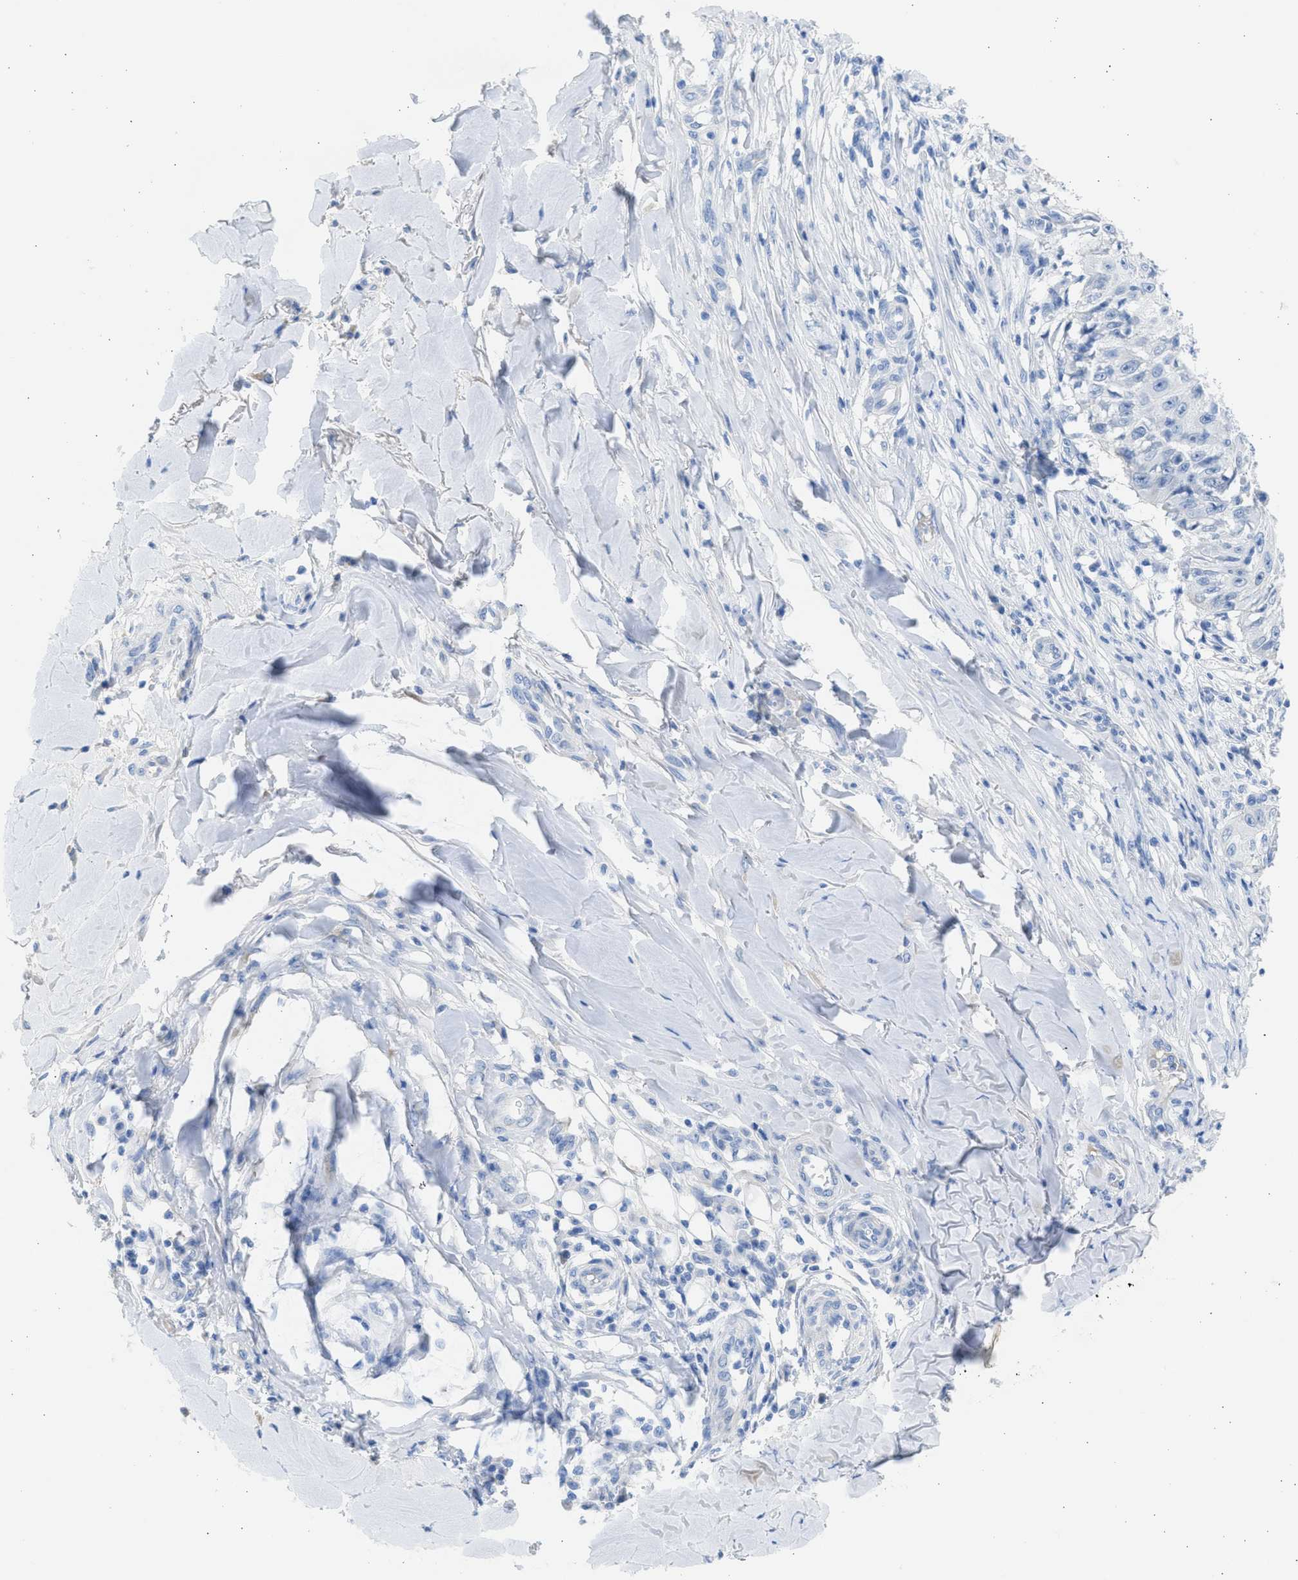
{"staining": {"intensity": "negative", "quantity": "none", "location": "none"}, "tissue": "skin cancer", "cell_type": "Tumor cells", "image_type": "cancer", "snomed": [{"axis": "morphology", "description": "Squamous cell carcinoma, NOS"}, {"axis": "topography", "description": "Skin"}], "caption": "Squamous cell carcinoma (skin) was stained to show a protein in brown. There is no significant expression in tumor cells. Nuclei are stained in blue.", "gene": "SPATA3", "patient": {"sex": "male", "age": 86}}